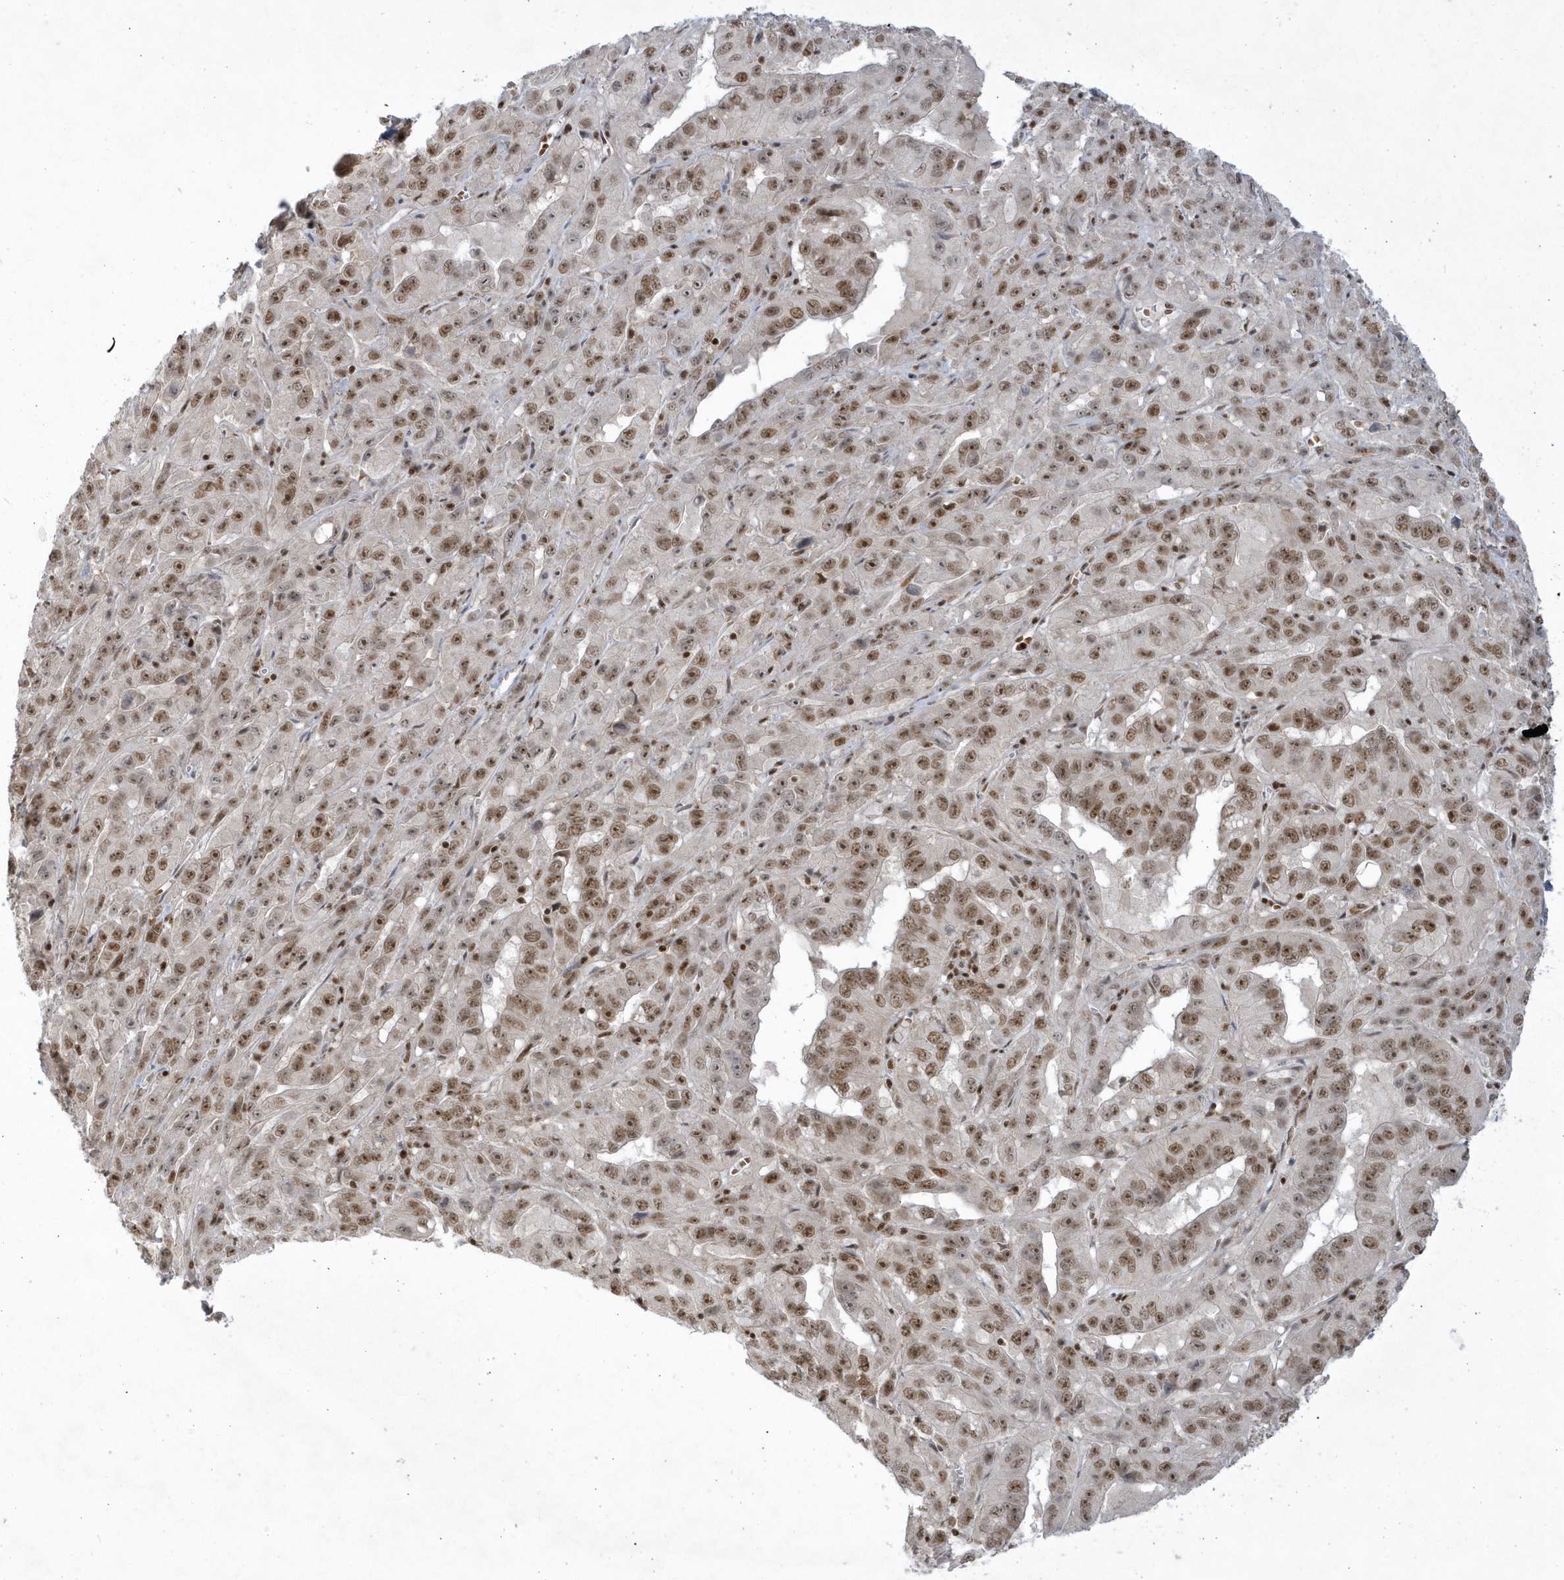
{"staining": {"intensity": "moderate", "quantity": ">75%", "location": "nuclear"}, "tissue": "pancreatic cancer", "cell_type": "Tumor cells", "image_type": "cancer", "snomed": [{"axis": "morphology", "description": "Adenocarcinoma, NOS"}, {"axis": "topography", "description": "Pancreas"}], "caption": "DAB (3,3'-diaminobenzidine) immunohistochemical staining of adenocarcinoma (pancreatic) displays moderate nuclear protein staining in about >75% of tumor cells.", "gene": "PPIL2", "patient": {"sex": "male", "age": 63}}